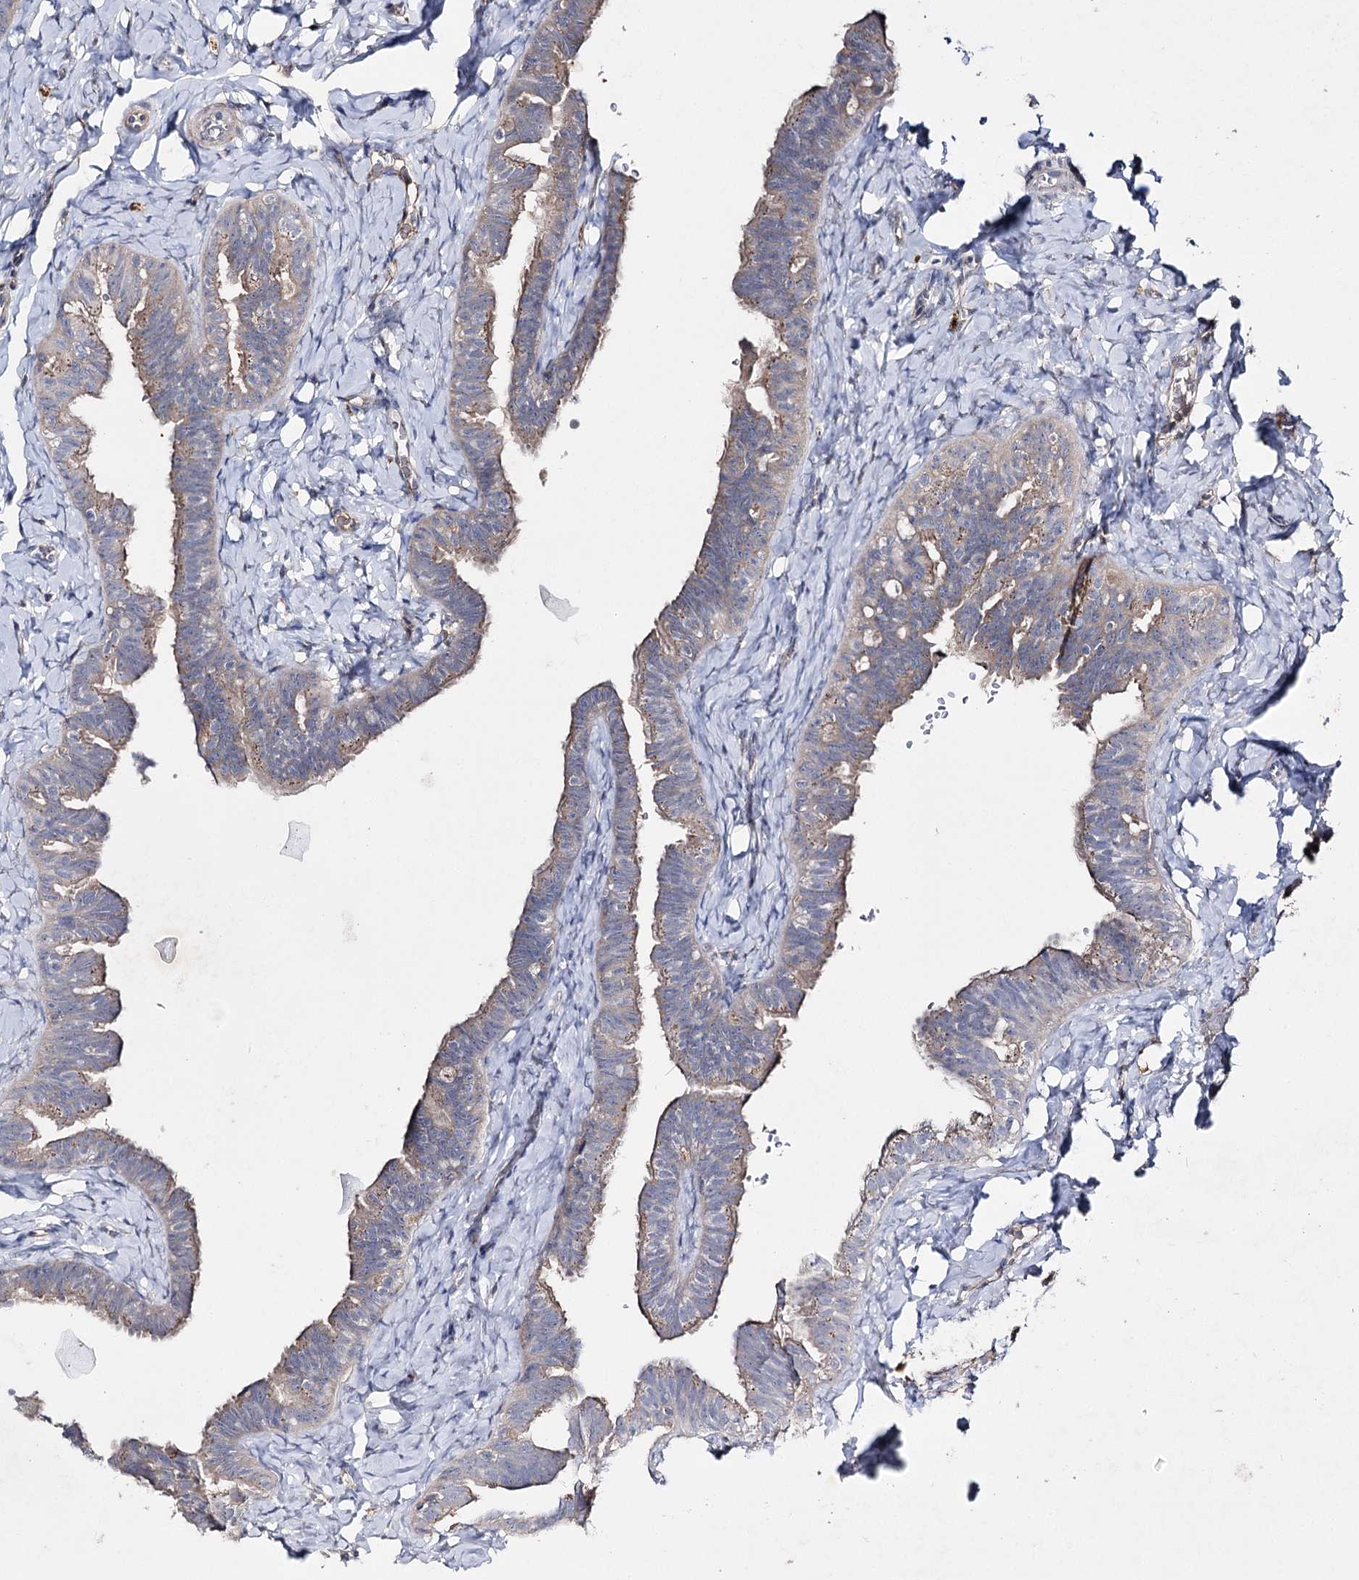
{"staining": {"intensity": "weak", "quantity": "25%-75%", "location": "cytoplasmic/membranous"}, "tissue": "fallopian tube", "cell_type": "Glandular cells", "image_type": "normal", "snomed": [{"axis": "morphology", "description": "Normal tissue, NOS"}, {"axis": "topography", "description": "Fallopian tube"}], "caption": "Fallopian tube stained for a protein (brown) demonstrates weak cytoplasmic/membranous positive expression in approximately 25%-75% of glandular cells.", "gene": "IL1RAP", "patient": {"sex": "female", "age": 39}}